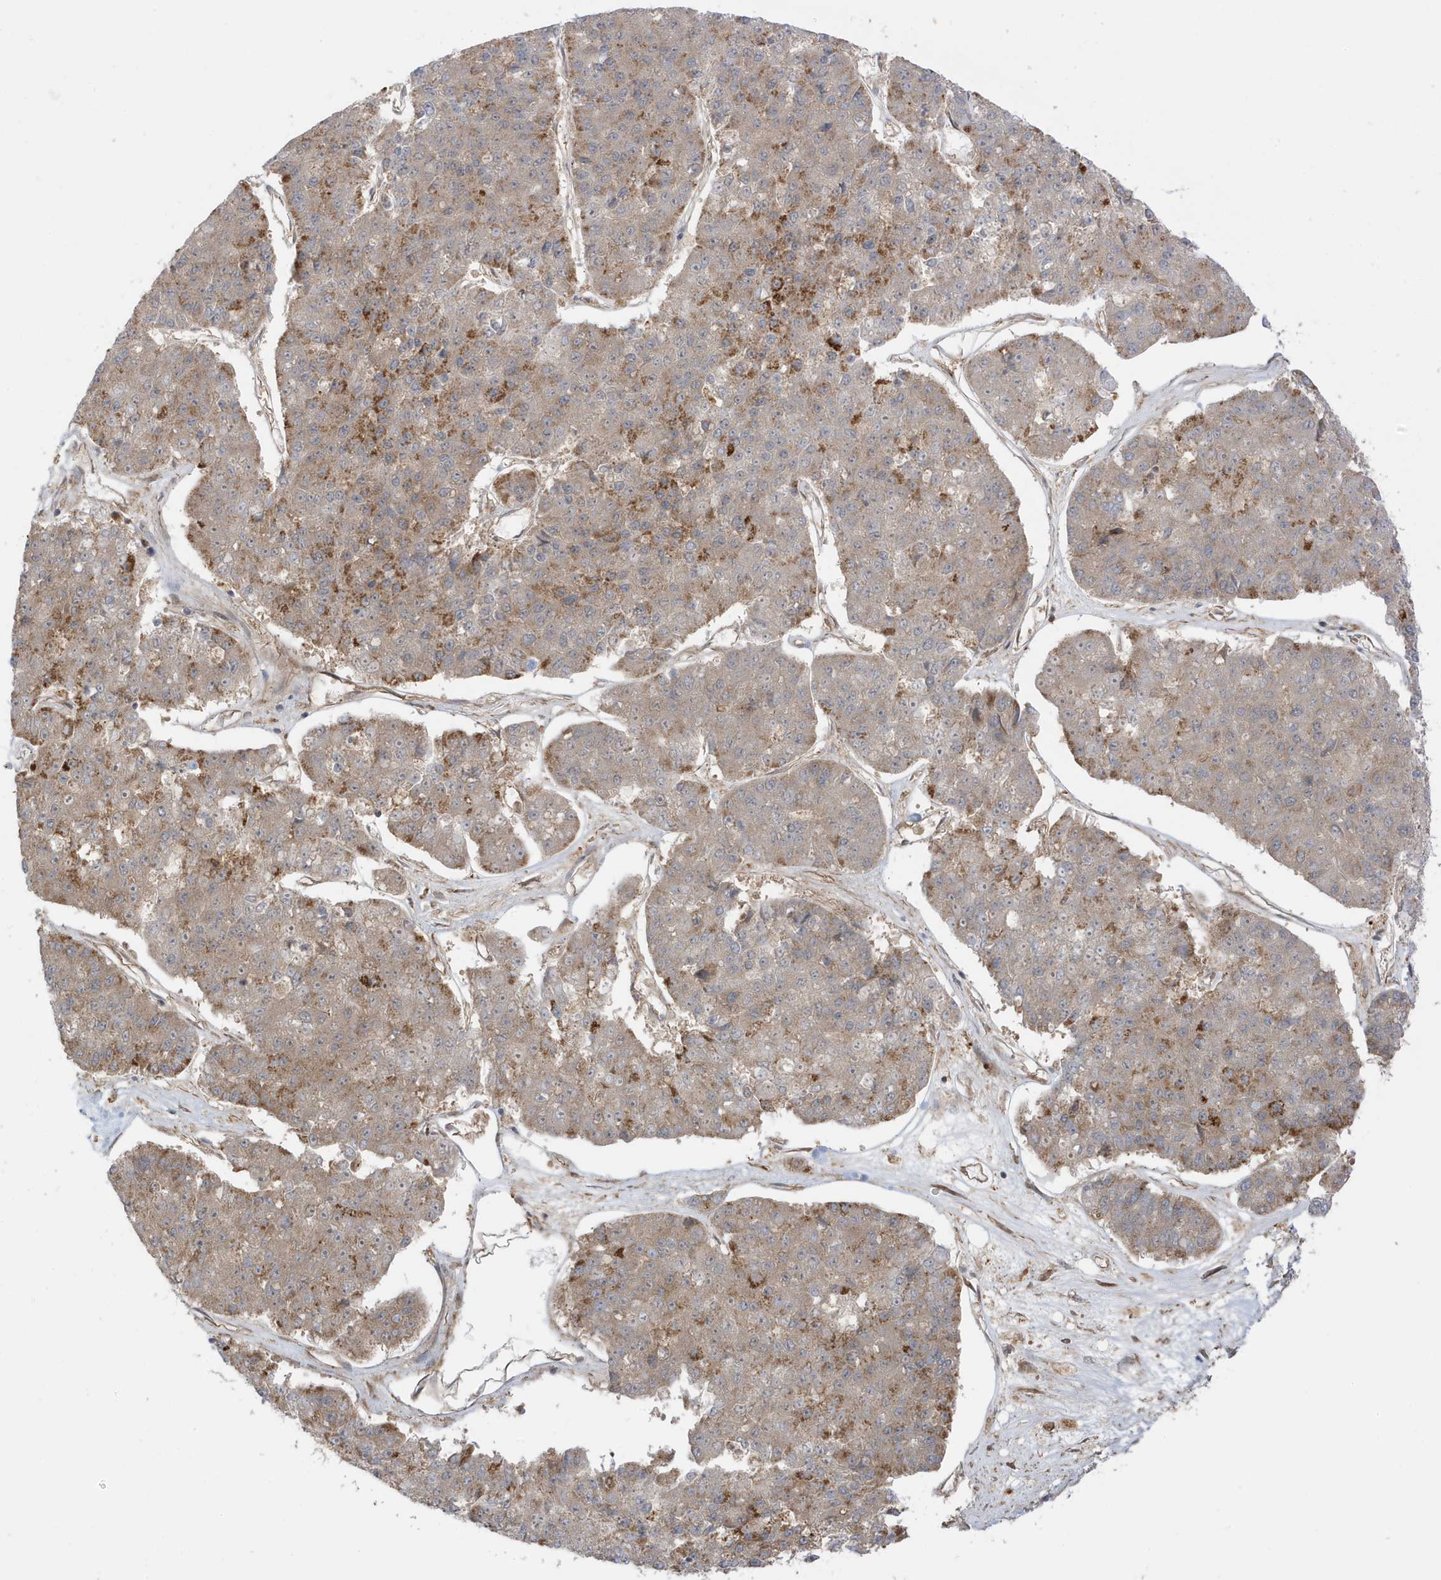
{"staining": {"intensity": "moderate", "quantity": "25%-75%", "location": "cytoplasmic/membranous"}, "tissue": "pancreatic cancer", "cell_type": "Tumor cells", "image_type": "cancer", "snomed": [{"axis": "morphology", "description": "Adenocarcinoma, NOS"}, {"axis": "topography", "description": "Pancreas"}], "caption": "Human adenocarcinoma (pancreatic) stained for a protein (brown) demonstrates moderate cytoplasmic/membranous positive staining in about 25%-75% of tumor cells.", "gene": "CDC42EP3", "patient": {"sex": "male", "age": 50}}